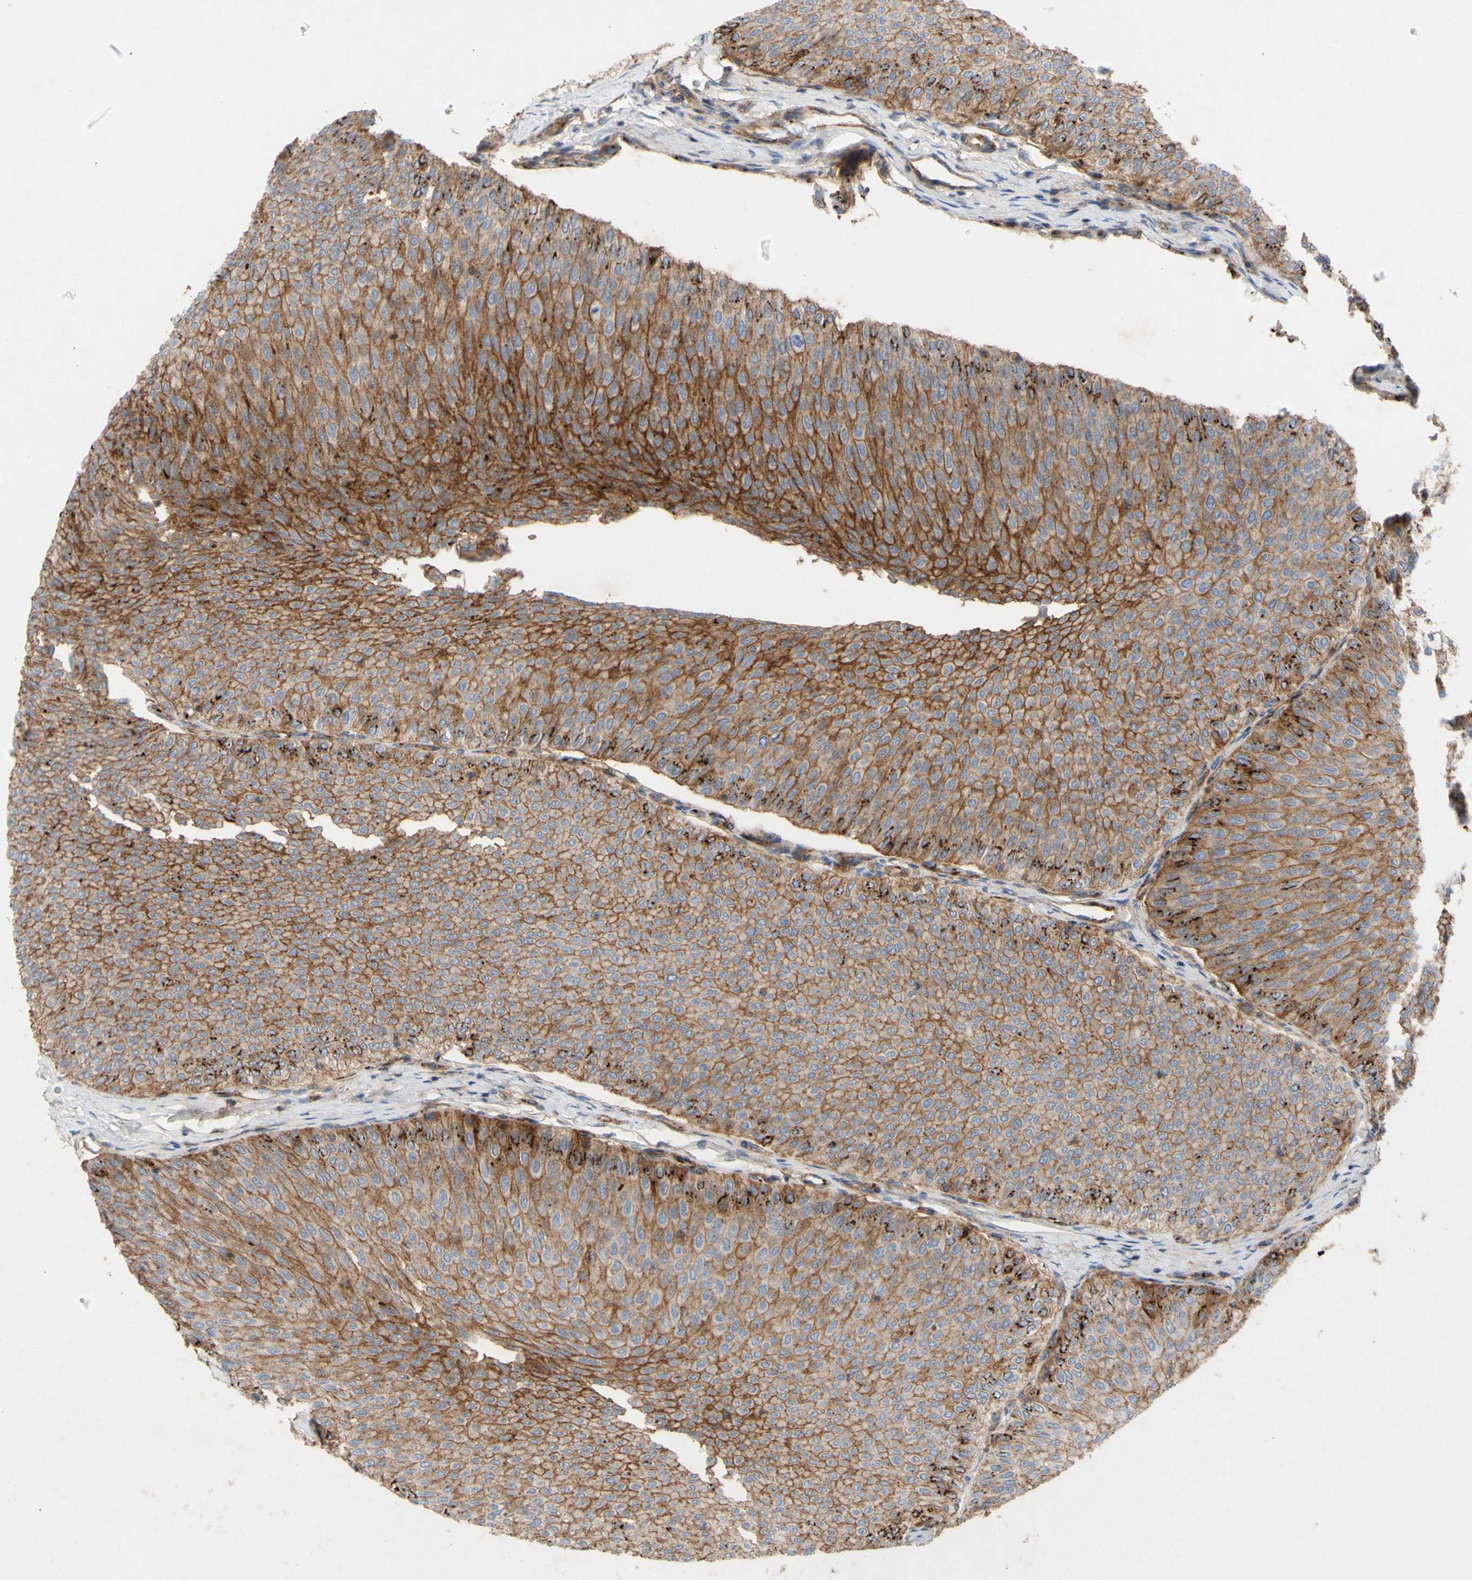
{"staining": {"intensity": "moderate", "quantity": ">75%", "location": "cytoplasmic/membranous"}, "tissue": "urothelial cancer", "cell_type": "Tumor cells", "image_type": "cancer", "snomed": [{"axis": "morphology", "description": "Urothelial carcinoma, Low grade"}, {"axis": "topography", "description": "Urinary bladder"}], "caption": "Immunohistochemical staining of urothelial carcinoma (low-grade) shows moderate cytoplasmic/membranous protein staining in approximately >75% of tumor cells. (Stains: DAB in brown, nuclei in blue, Microscopy: brightfield microscopy at high magnification).", "gene": "ATP2A3", "patient": {"sex": "male", "age": 78}}